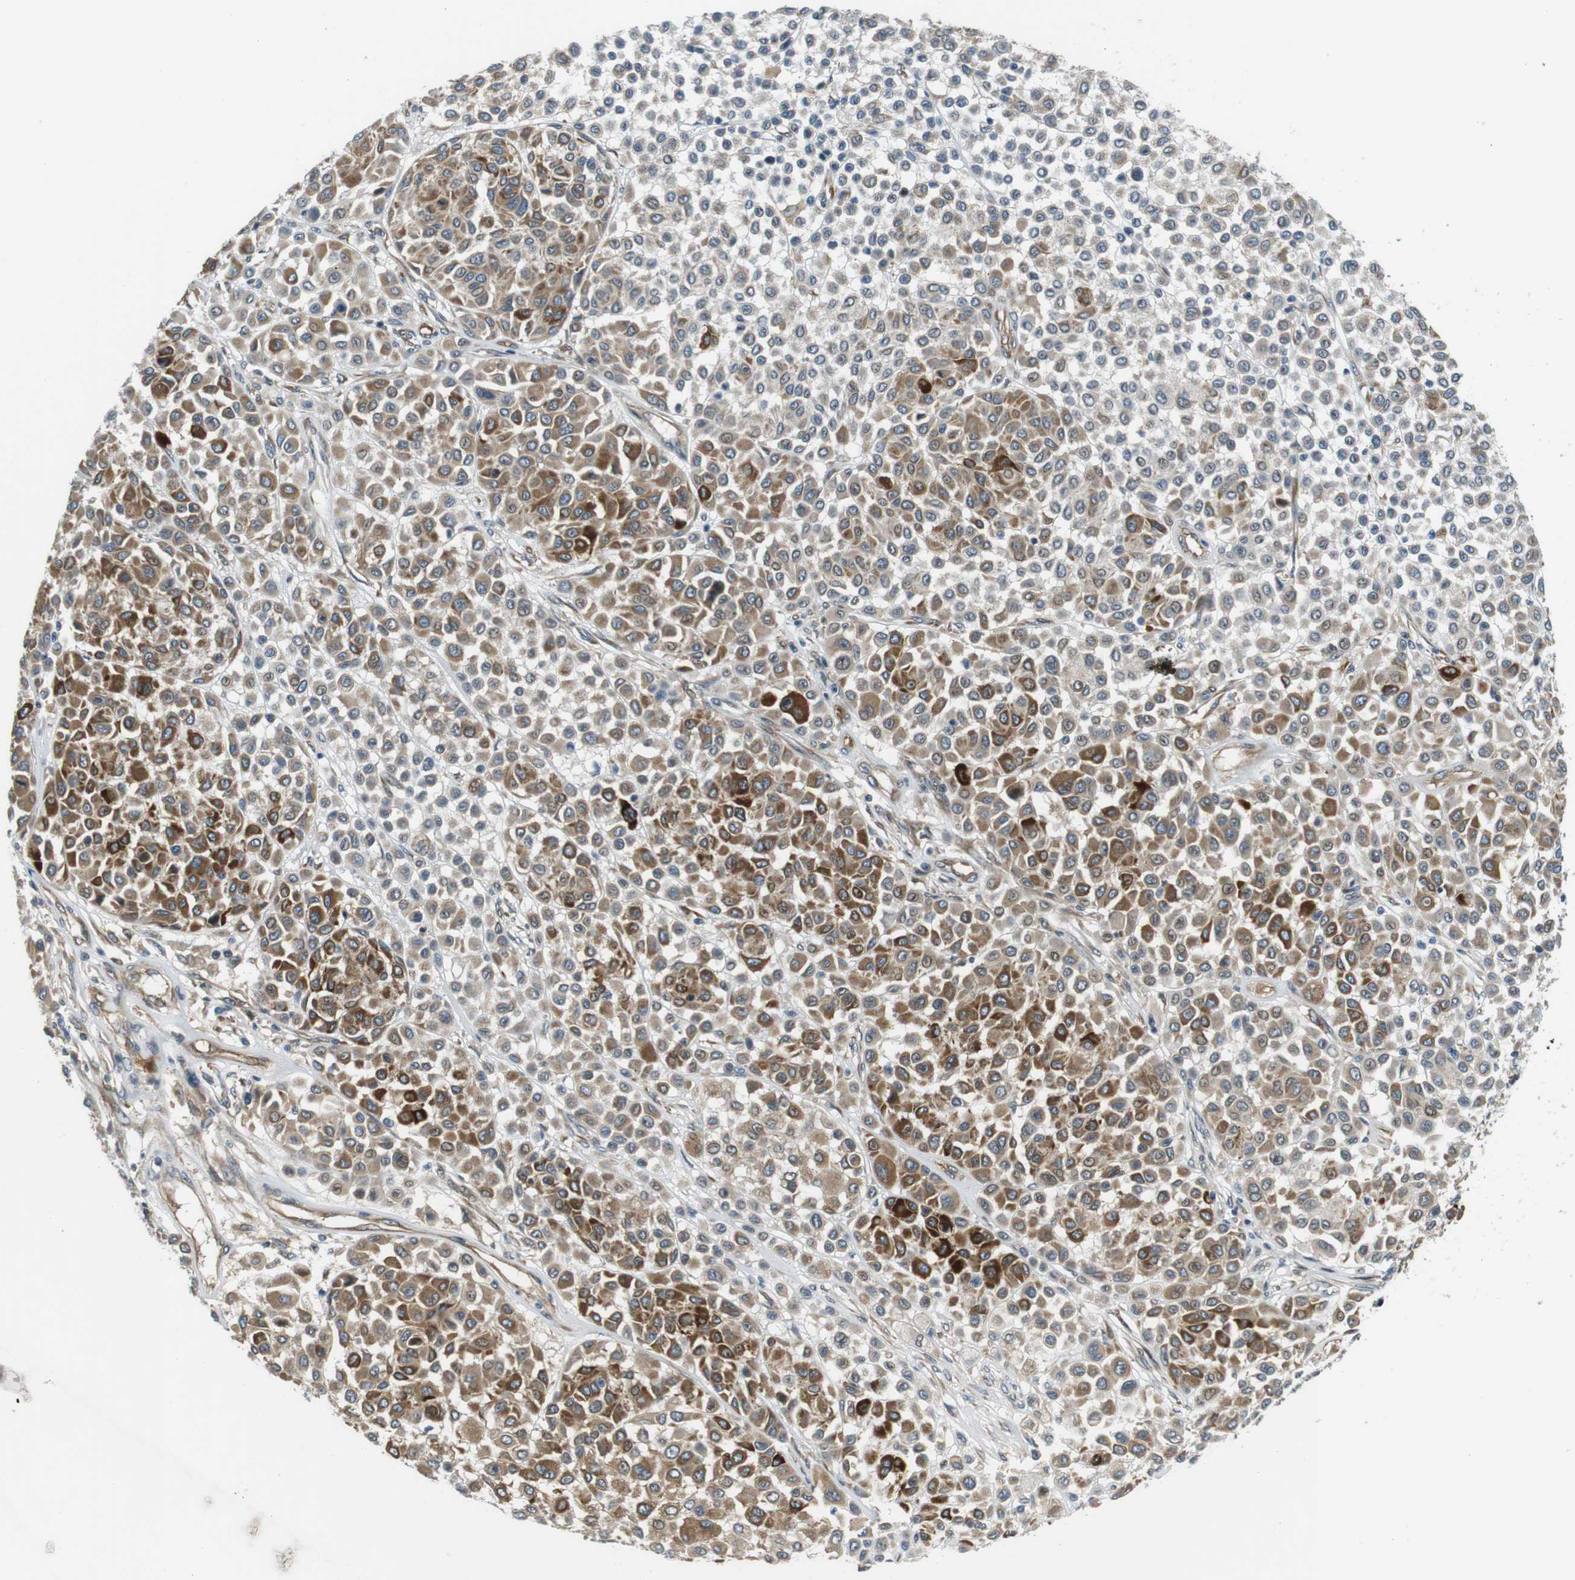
{"staining": {"intensity": "moderate", "quantity": "25%-75%", "location": "cytoplasmic/membranous"}, "tissue": "melanoma", "cell_type": "Tumor cells", "image_type": "cancer", "snomed": [{"axis": "morphology", "description": "Malignant melanoma, Metastatic site"}, {"axis": "topography", "description": "Soft tissue"}], "caption": "About 25%-75% of tumor cells in melanoma display moderate cytoplasmic/membranous protein positivity as visualized by brown immunohistochemical staining.", "gene": "PALD1", "patient": {"sex": "male", "age": 41}}